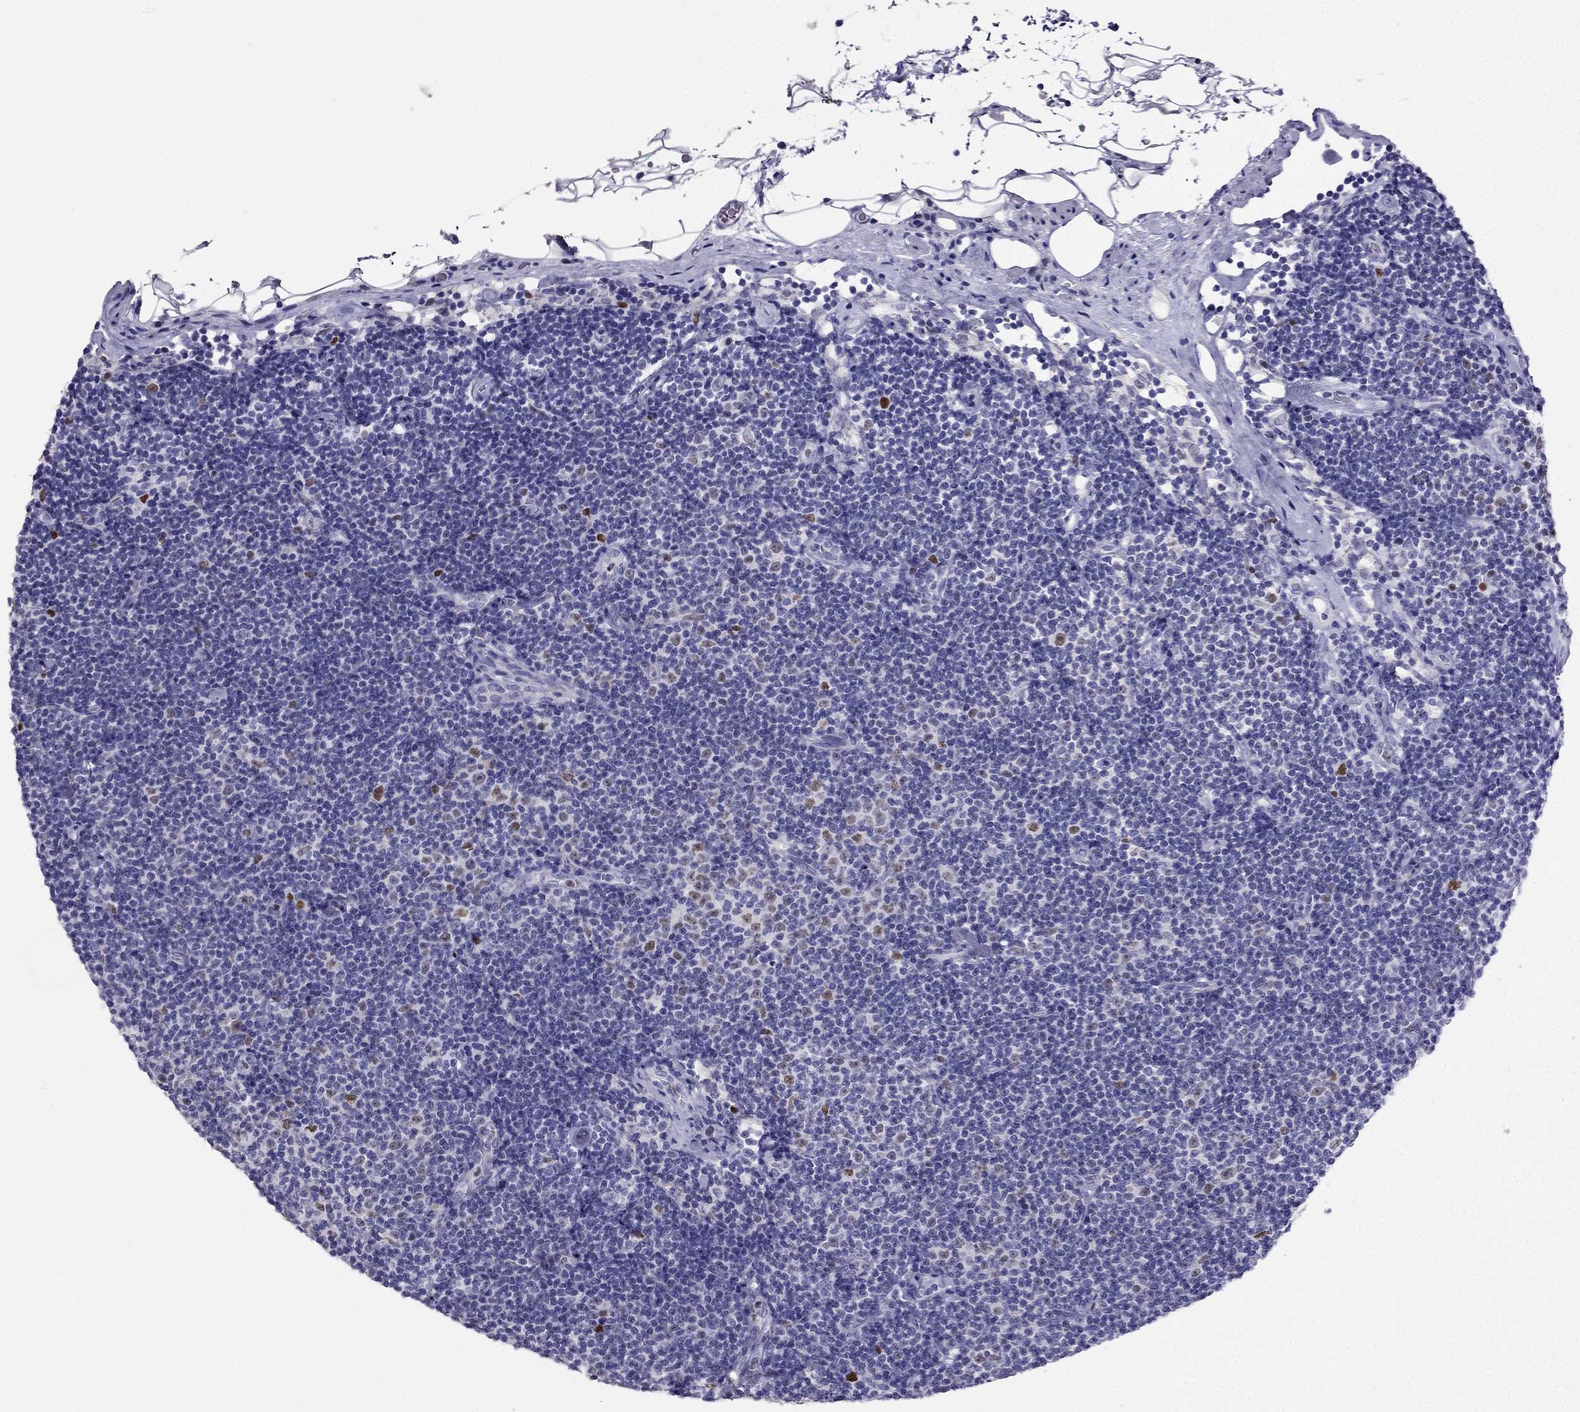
{"staining": {"intensity": "negative", "quantity": "none", "location": "none"}, "tissue": "lymphoma", "cell_type": "Tumor cells", "image_type": "cancer", "snomed": [{"axis": "morphology", "description": "Malignant lymphoma, non-Hodgkin's type, Low grade"}, {"axis": "topography", "description": "Lymph node"}], "caption": "Immunohistochemical staining of low-grade malignant lymphoma, non-Hodgkin's type exhibits no significant positivity in tumor cells. Brightfield microscopy of IHC stained with DAB (3,3'-diaminobenzidine) (brown) and hematoxylin (blue), captured at high magnification.", "gene": "ARID3A", "patient": {"sex": "male", "age": 81}}